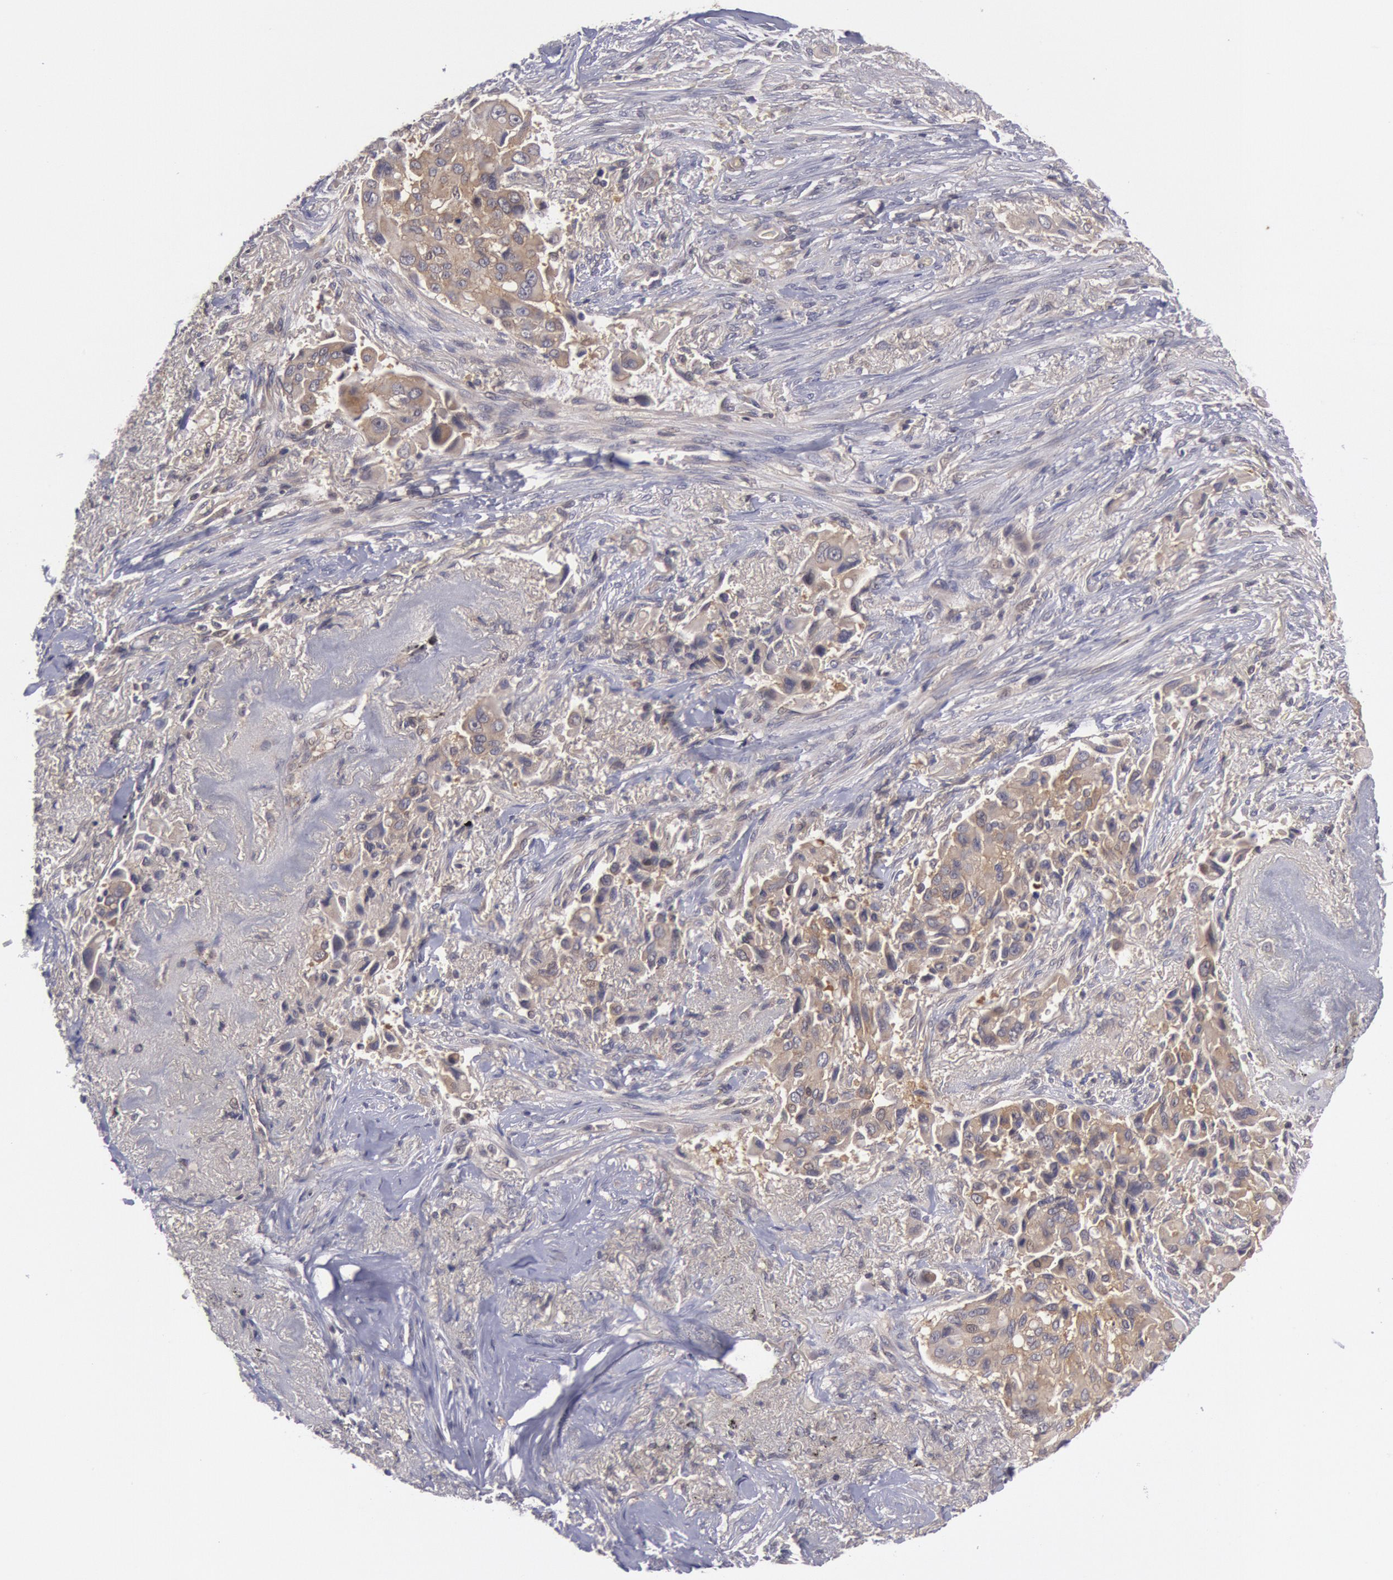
{"staining": {"intensity": "moderate", "quantity": "25%-75%", "location": "cytoplasmic/membranous"}, "tissue": "lung cancer", "cell_type": "Tumor cells", "image_type": "cancer", "snomed": [{"axis": "morphology", "description": "Adenocarcinoma, NOS"}, {"axis": "topography", "description": "Lung"}], "caption": "A histopathology image of adenocarcinoma (lung) stained for a protein exhibits moderate cytoplasmic/membranous brown staining in tumor cells. Using DAB (brown) and hematoxylin (blue) stains, captured at high magnification using brightfield microscopy.", "gene": "BRAF", "patient": {"sex": "male", "age": 68}}